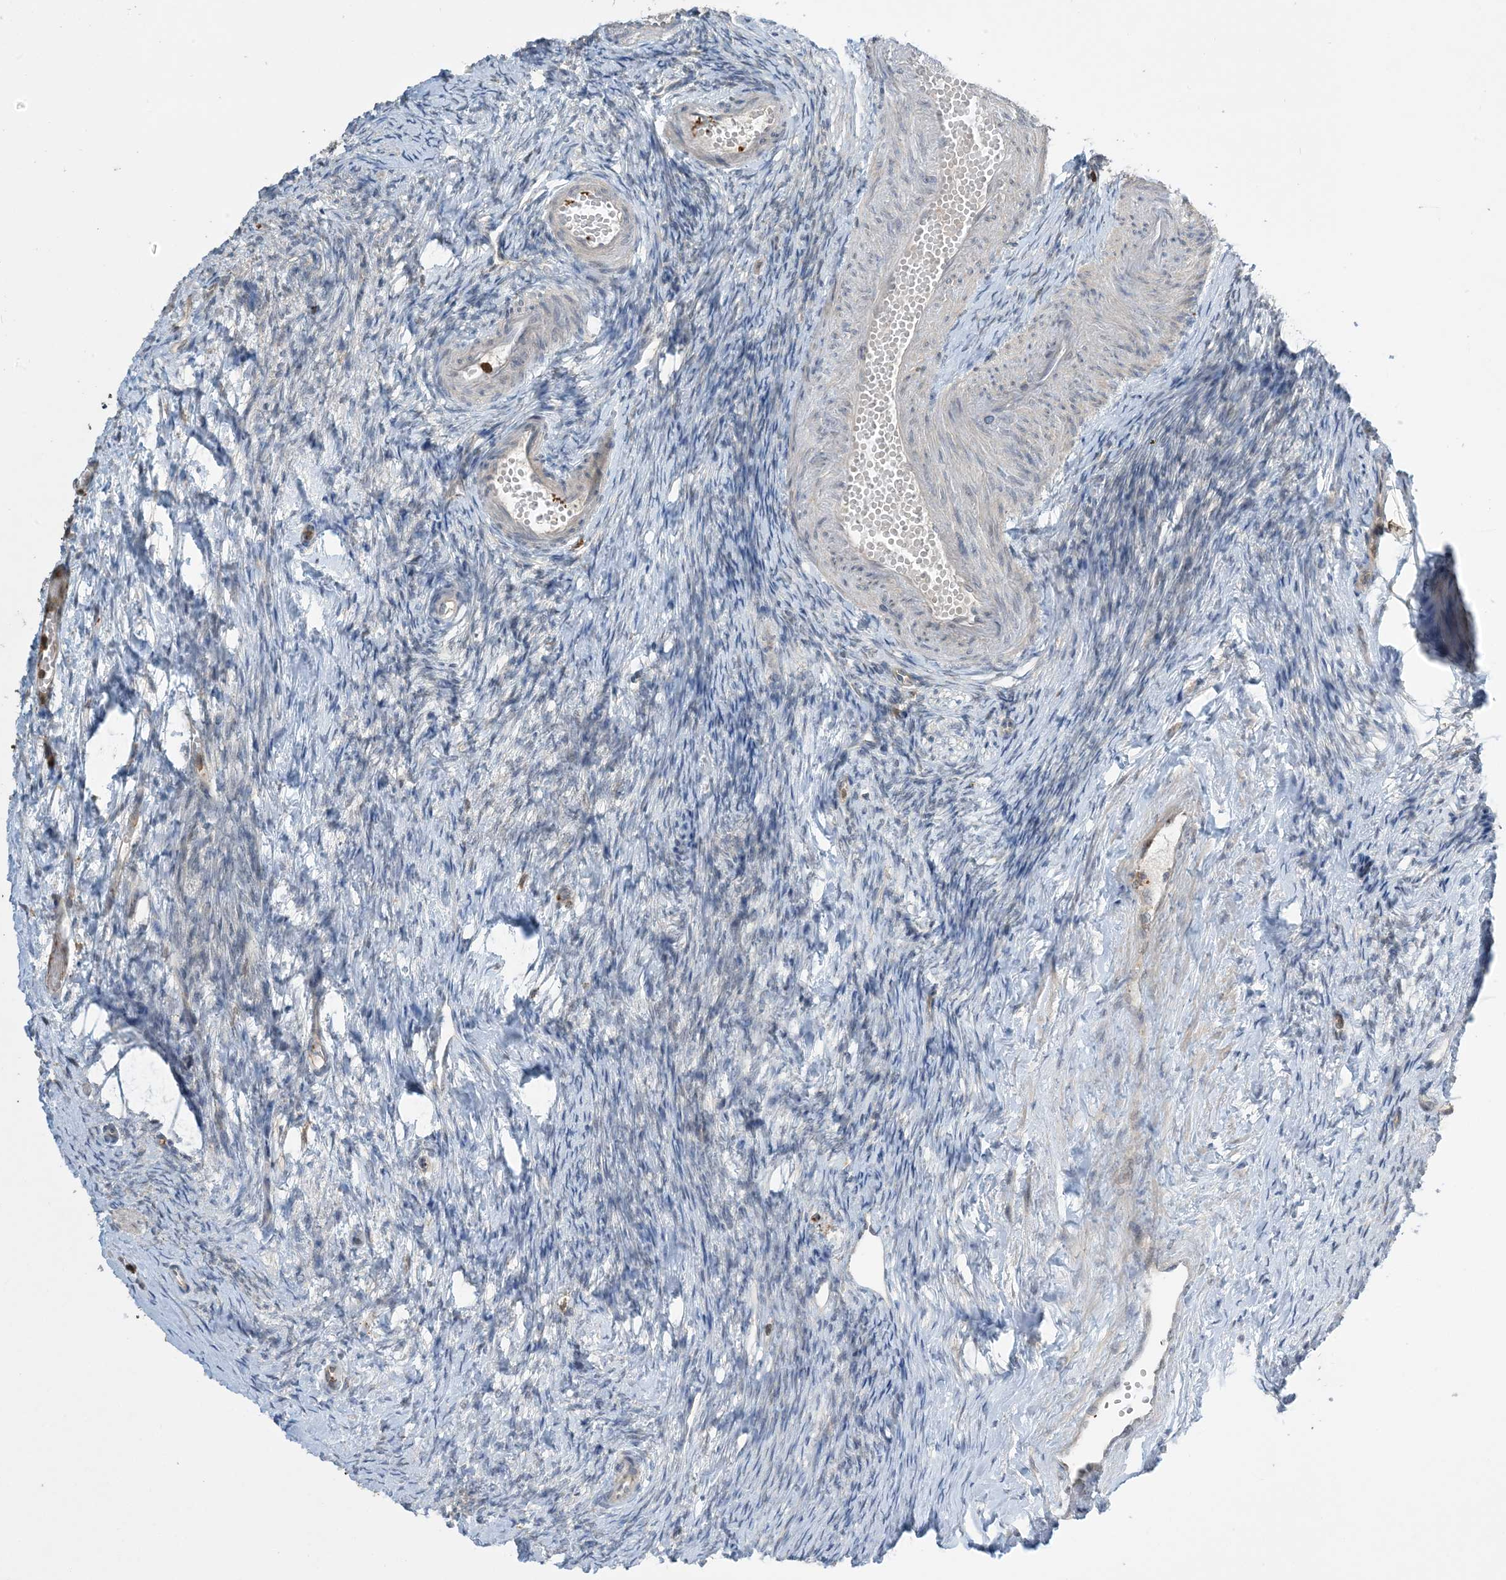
{"staining": {"intensity": "negative", "quantity": "none", "location": "none"}, "tissue": "ovary", "cell_type": "Ovarian stroma cells", "image_type": "normal", "snomed": [{"axis": "morphology", "description": "Normal tissue, NOS"}, {"axis": "morphology", "description": "Cyst, NOS"}, {"axis": "topography", "description": "Ovary"}], "caption": "A micrograph of ovary stained for a protein displays no brown staining in ovarian stroma cells.", "gene": "TMSB4X", "patient": {"sex": "female", "age": 33}}